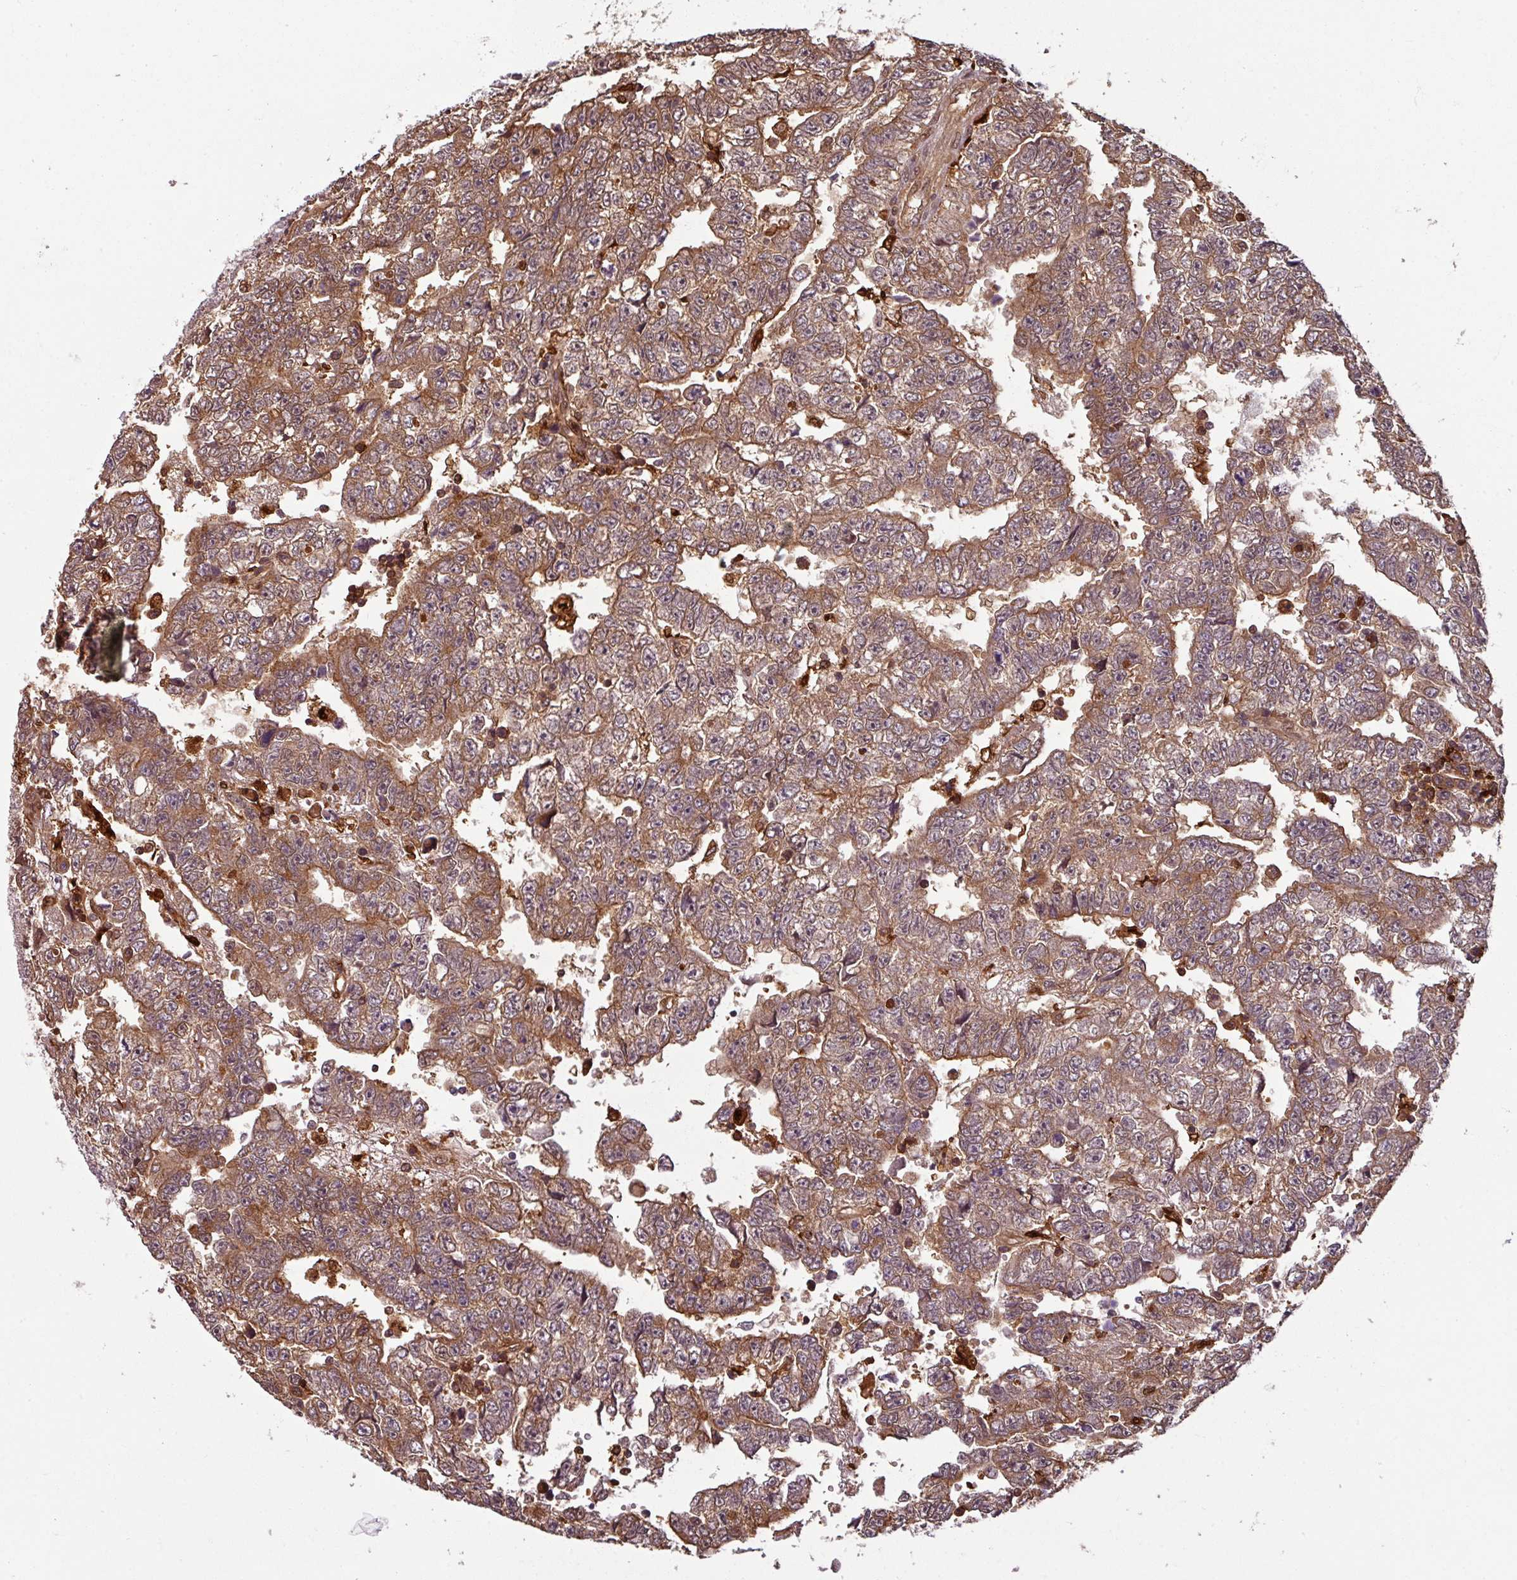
{"staining": {"intensity": "moderate", "quantity": ">75%", "location": "cytoplasmic/membranous"}, "tissue": "testis cancer", "cell_type": "Tumor cells", "image_type": "cancer", "snomed": [{"axis": "morphology", "description": "Carcinoma, Embryonal, NOS"}, {"axis": "topography", "description": "Testis"}], "caption": "Testis cancer (embryonal carcinoma) stained for a protein (brown) exhibits moderate cytoplasmic/membranous positive staining in about >75% of tumor cells.", "gene": "KCTD11", "patient": {"sex": "male", "age": 25}}